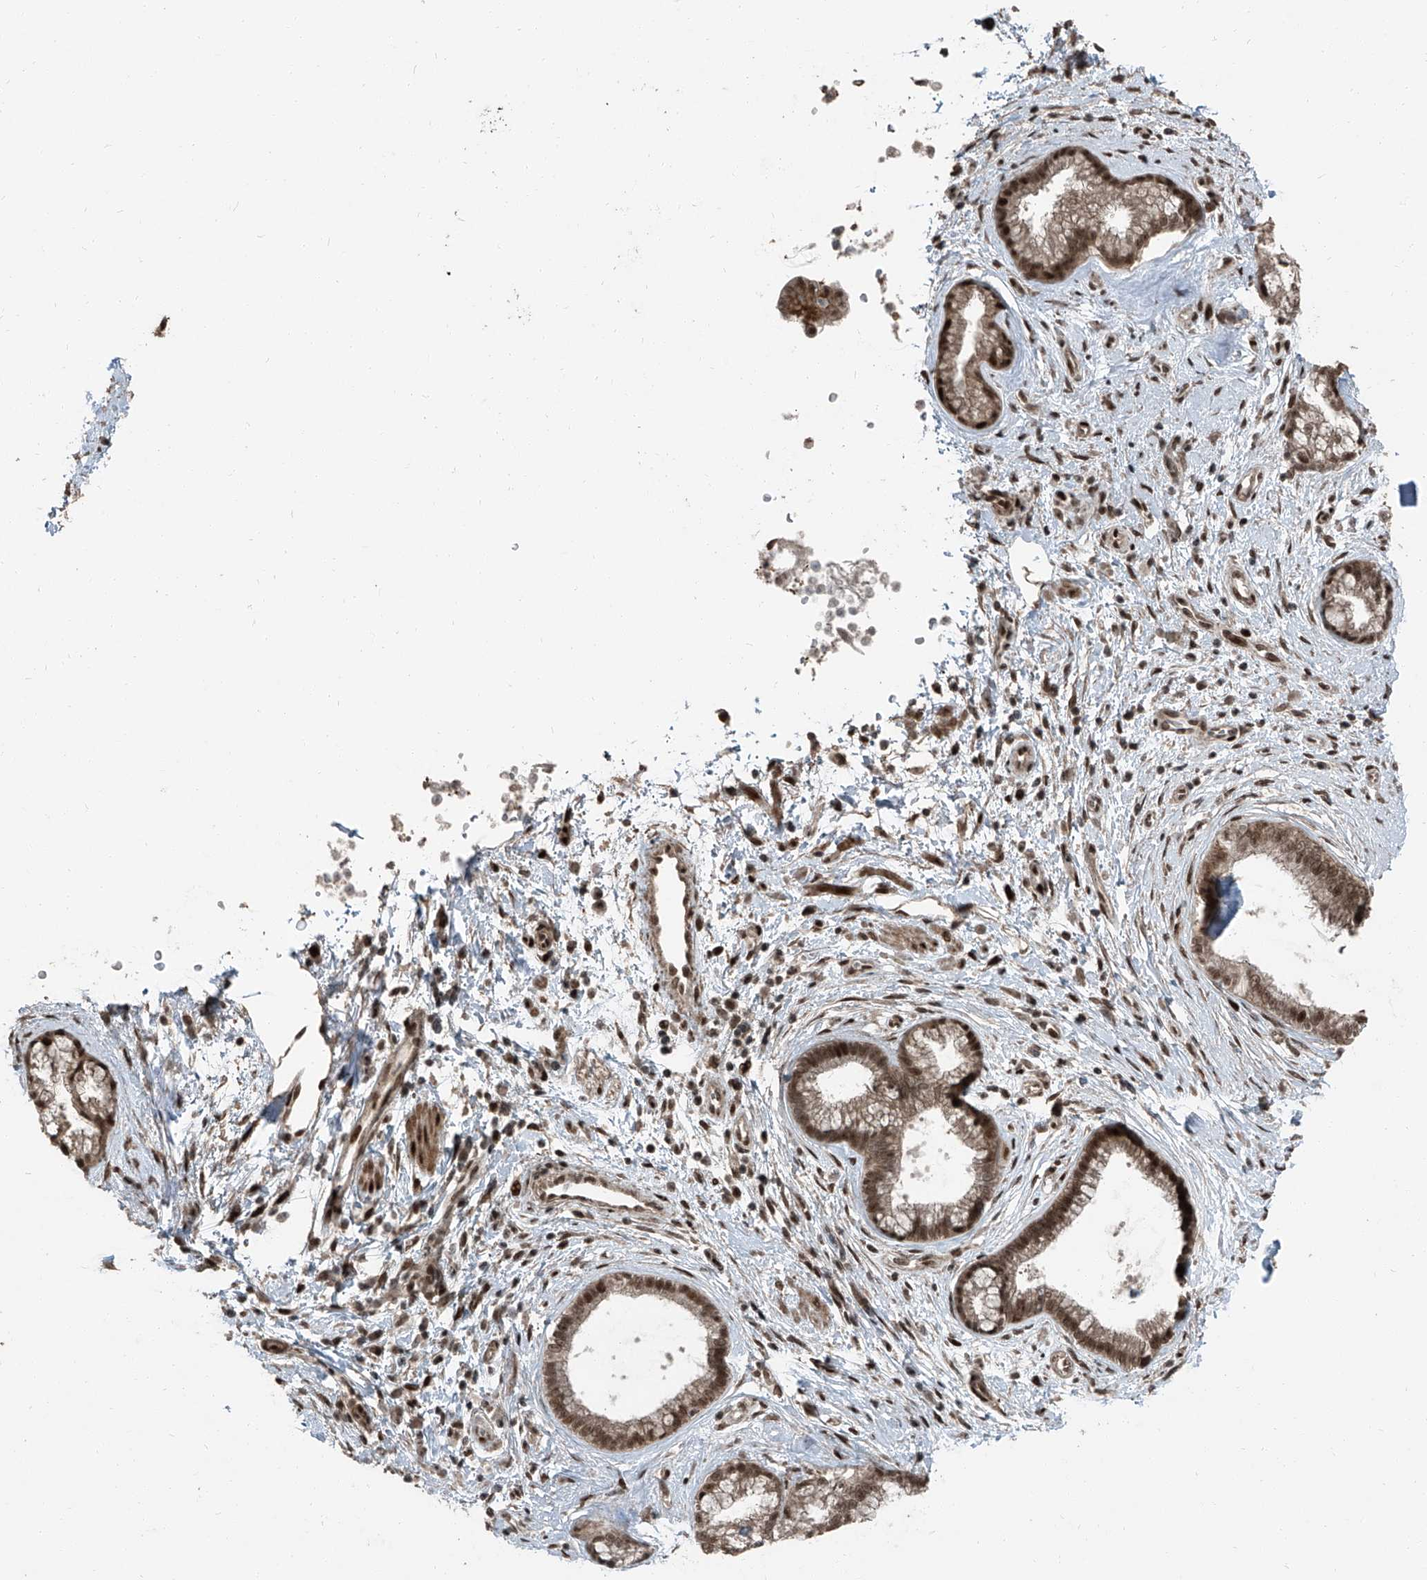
{"staining": {"intensity": "moderate", "quantity": ">75%", "location": "cytoplasmic/membranous,nuclear"}, "tissue": "pancreatic cancer", "cell_type": "Tumor cells", "image_type": "cancer", "snomed": [{"axis": "morphology", "description": "Adenocarcinoma, NOS"}, {"axis": "topography", "description": "Pancreas"}], "caption": "Protein staining of pancreatic cancer (adenocarcinoma) tissue shows moderate cytoplasmic/membranous and nuclear expression in approximately >75% of tumor cells.", "gene": "ZNF570", "patient": {"sex": "female", "age": 73}}